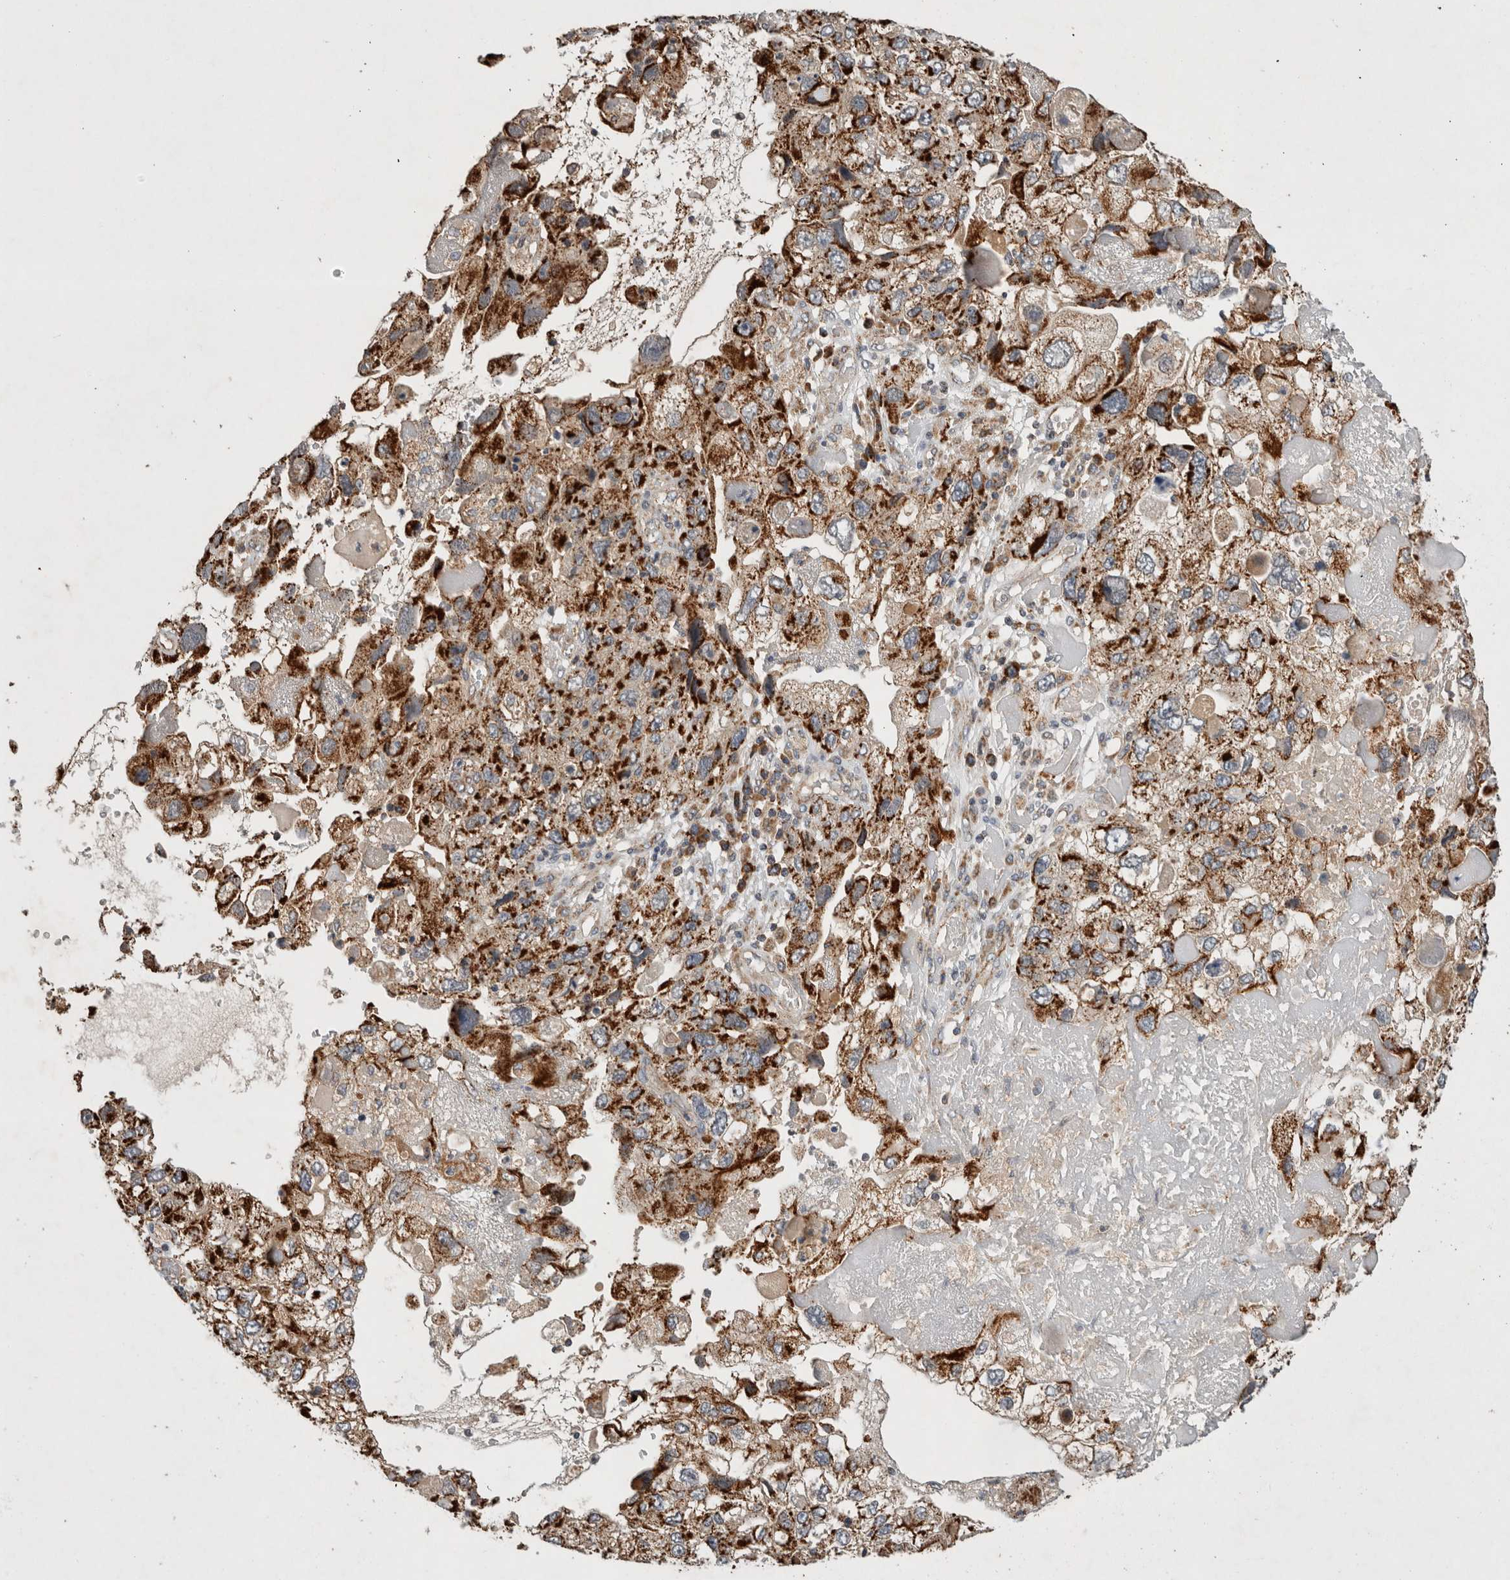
{"staining": {"intensity": "strong", "quantity": ">75%", "location": "cytoplasmic/membranous"}, "tissue": "endometrial cancer", "cell_type": "Tumor cells", "image_type": "cancer", "snomed": [{"axis": "morphology", "description": "Adenocarcinoma, NOS"}, {"axis": "topography", "description": "Endometrium"}], "caption": "Tumor cells show strong cytoplasmic/membranous positivity in approximately >75% of cells in endometrial cancer (adenocarcinoma).", "gene": "AMPD1", "patient": {"sex": "female", "age": 49}}